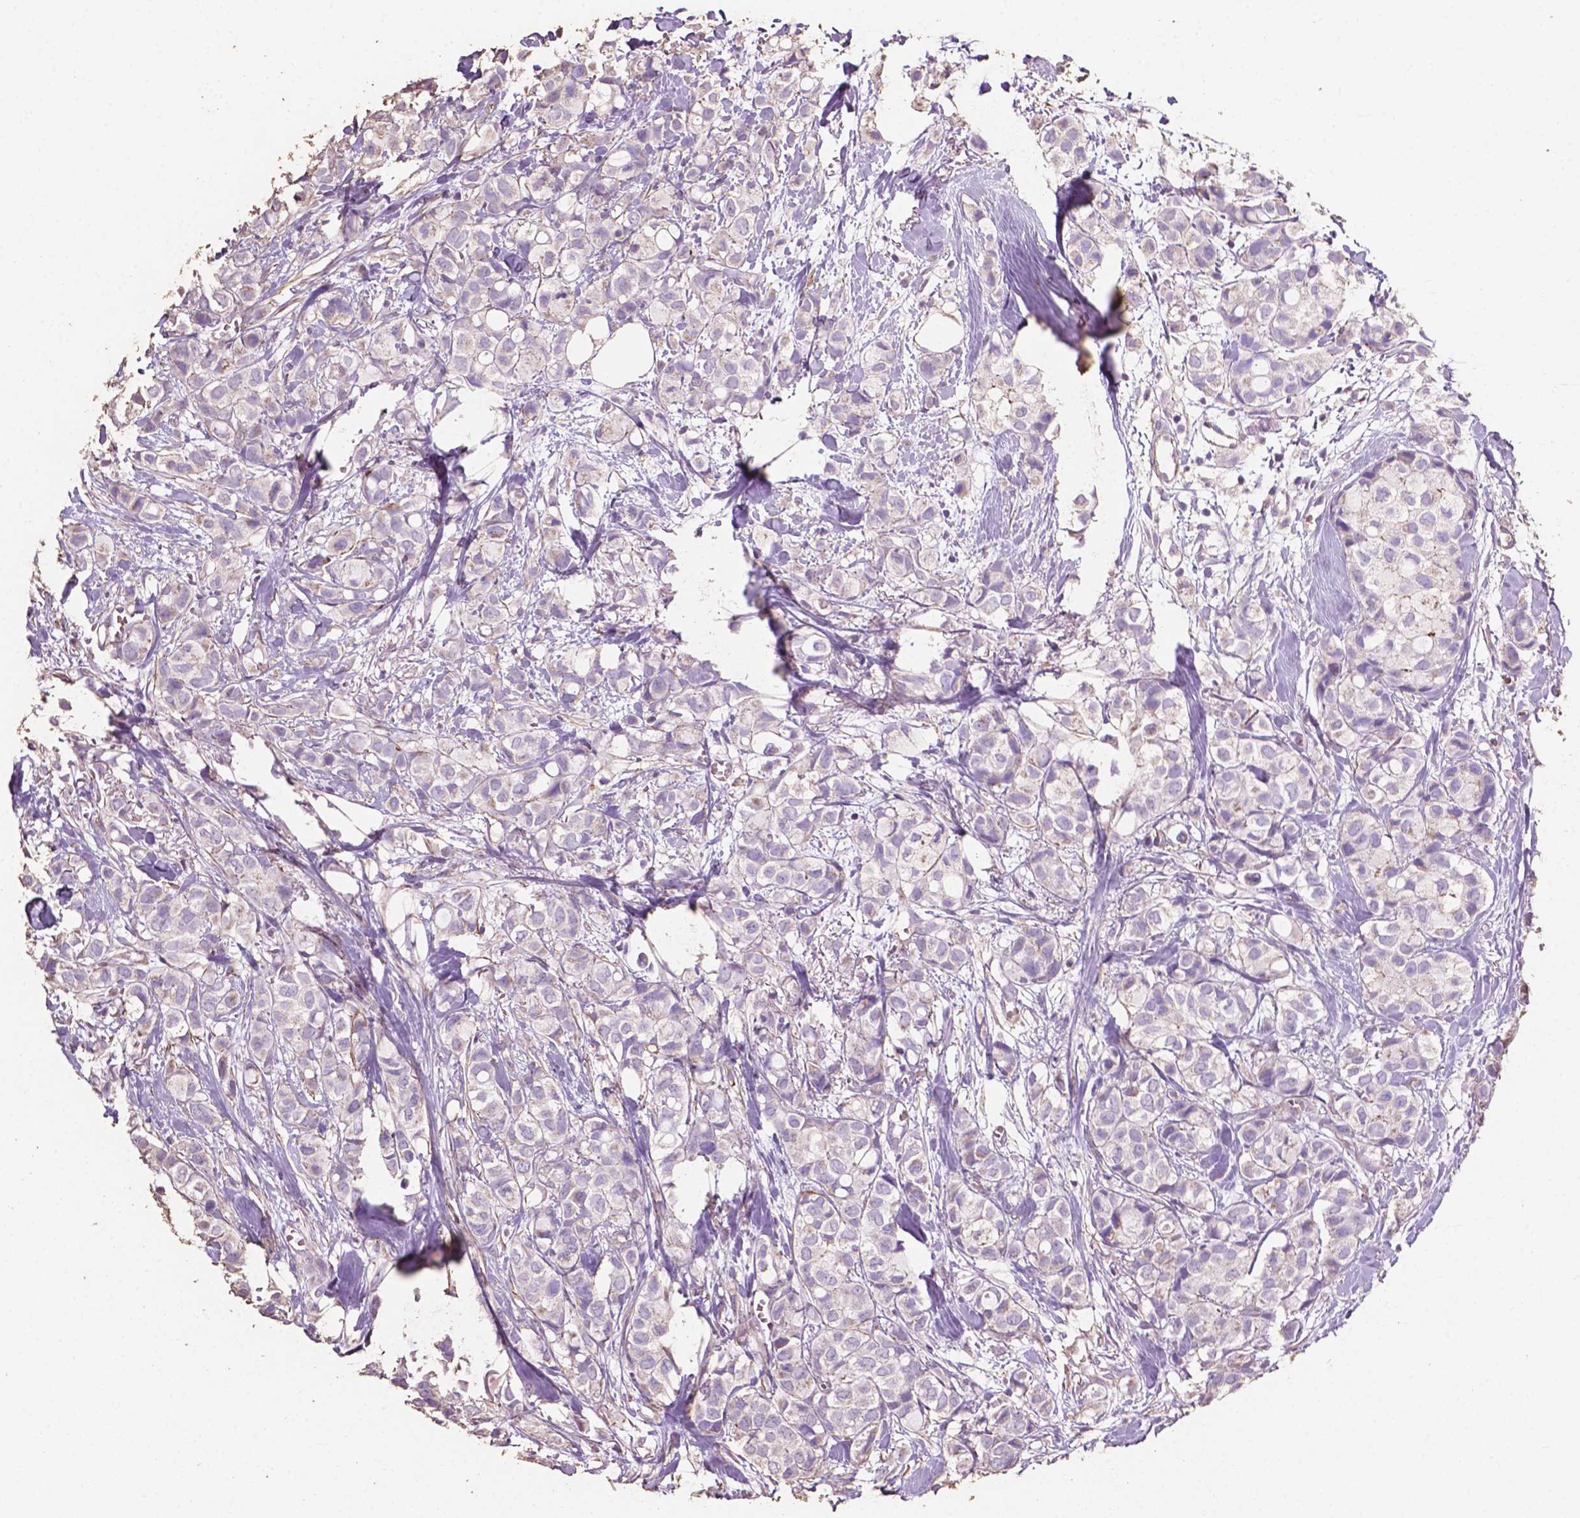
{"staining": {"intensity": "negative", "quantity": "none", "location": "none"}, "tissue": "breast cancer", "cell_type": "Tumor cells", "image_type": "cancer", "snomed": [{"axis": "morphology", "description": "Duct carcinoma"}, {"axis": "topography", "description": "Breast"}], "caption": "High magnification brightfield microscopy of breast invasive ductal carcinoma stained with DAB (3,3'-diaminobenzidine) (brown) and counterstained with hematoxylin (blue): tumor cells show no significant expression. (Brightfield microscopy of DAB (3,3'-diaminobenzidine) immunohistochemistry at high magnification).", "gene": "COMMD4", "patient": {"sex": "female", "age": 85}}